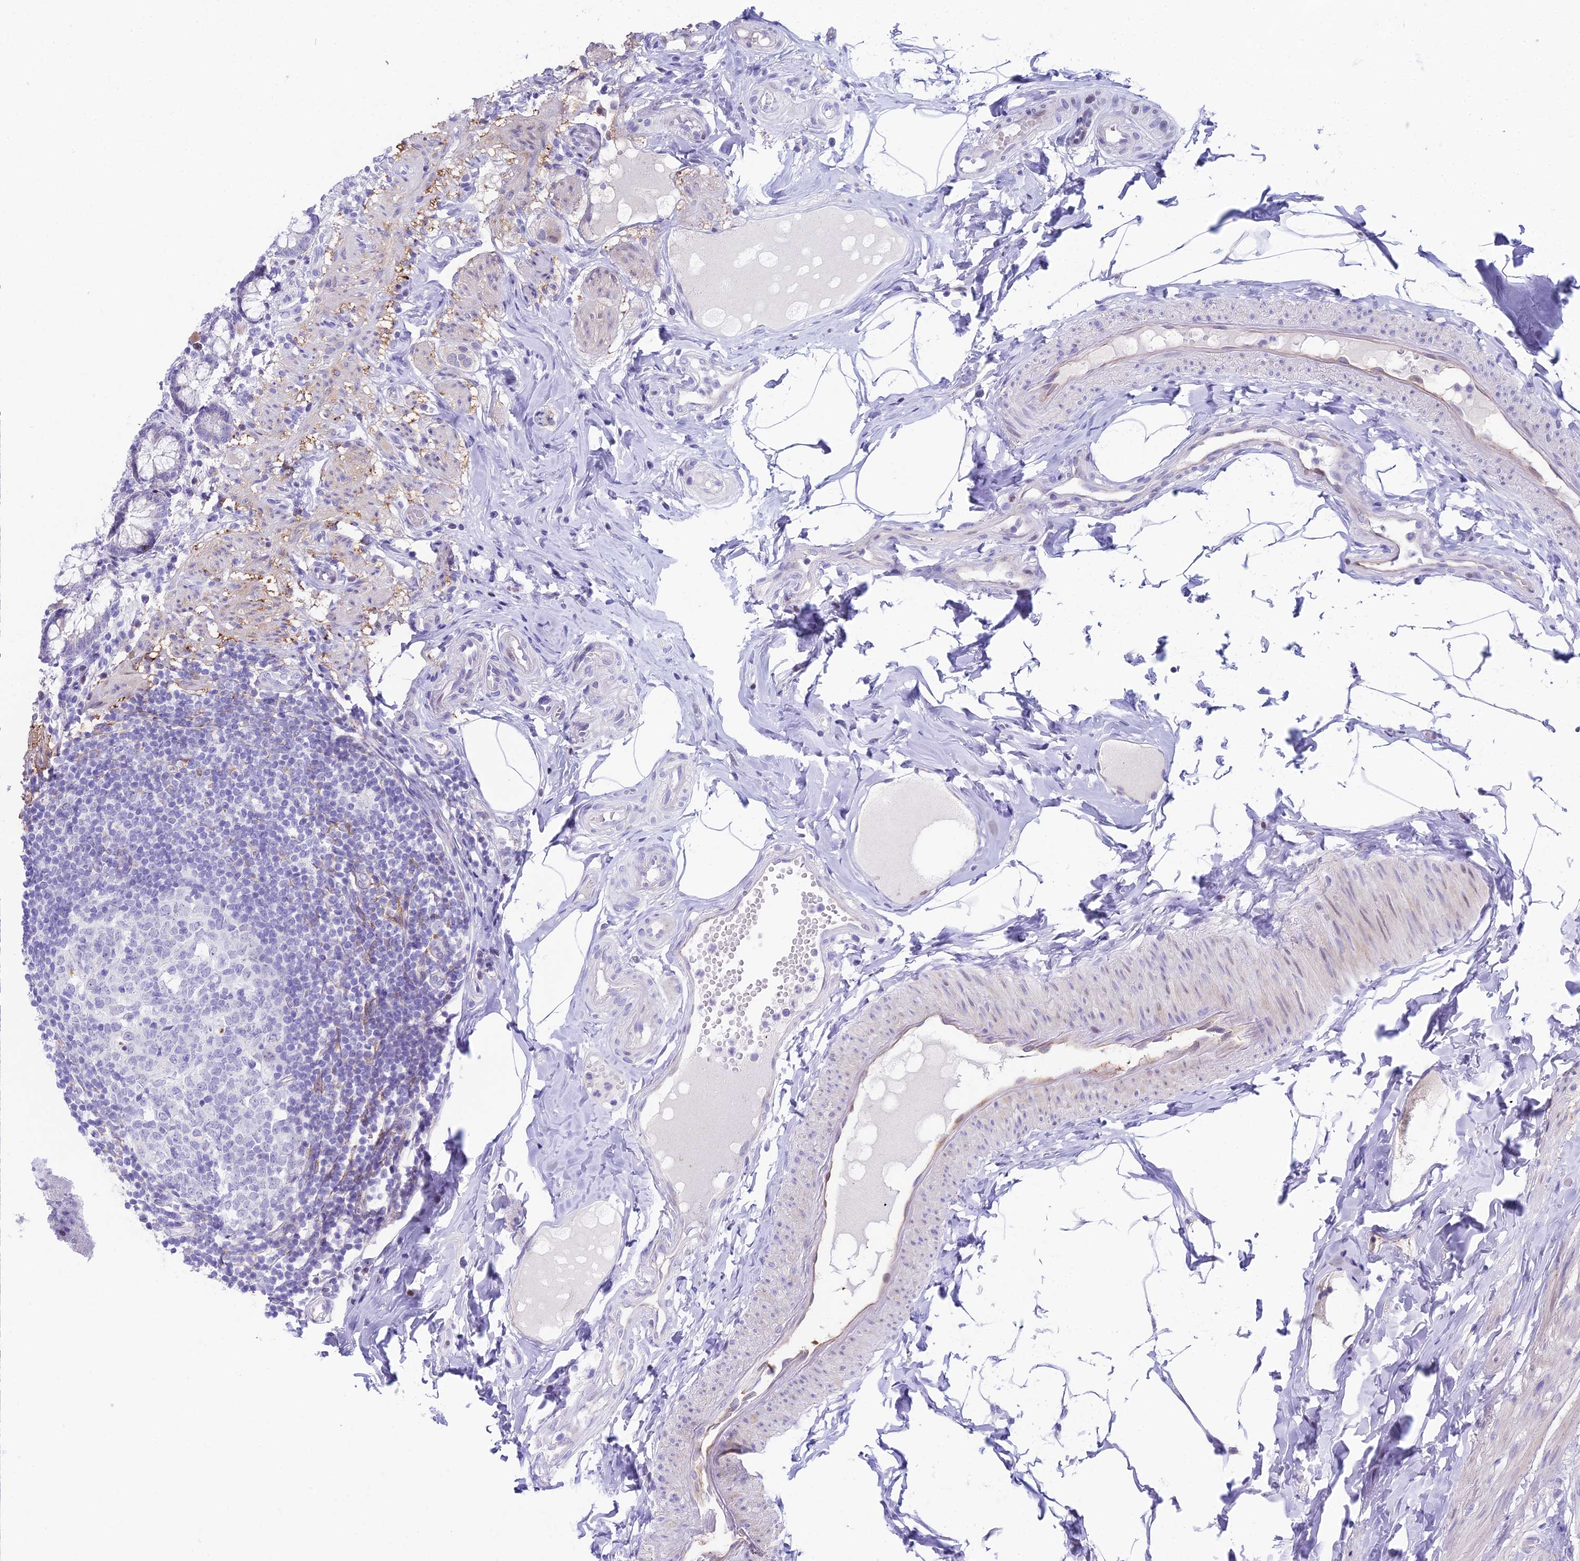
{"staining": {"intensity": "weak", "quantity": "<25%", "location": "nuclear"}, "tissue": "appendix", "cell_type": "Glandular cells", "image_type": "normal", "snomed": [{"axis": "morphology", "description": "Normal tissue, NOS"}, {"axis": "topography", "description": "Appendix"}], "caption": "The photomicrograph exhibits no staining of glandular cells in benign appendix. (DAB (3,3'-diaminobenzidine) immunohistochemistry, high magnification).", "gene": "CC2D2A", "patient": {"sex": "male", "age": 55}}